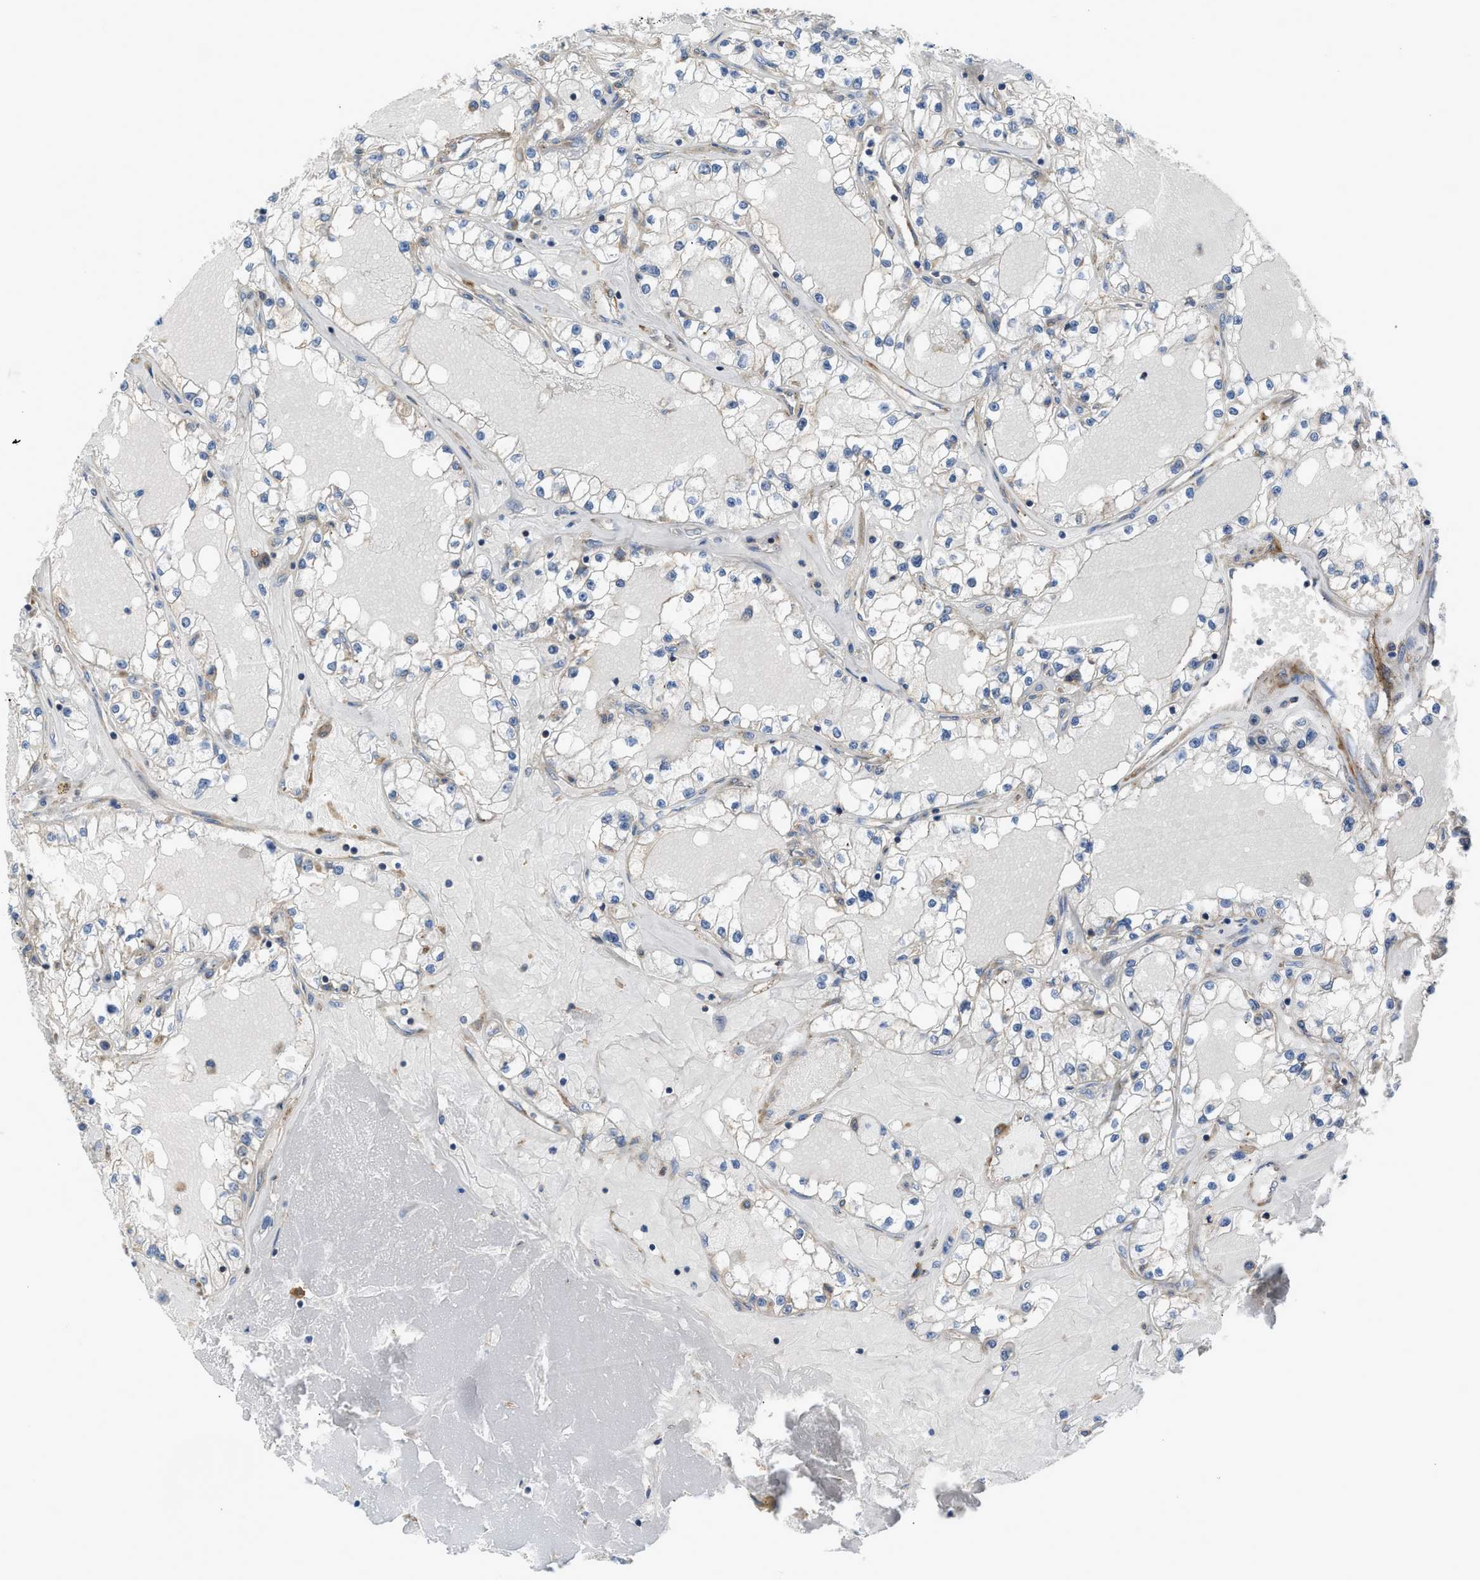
{"staining": {"intensity": "negative", "quantity": "none", "location": "none"}, "tissue": "renal cancer", "cell_type": "Tumor cells", "image_type": "cancer", "snomed": [{"axis": "morphology", "description": "Adenocarcinoma, NOS"}, {"axis": "topography", "description": "Kidney"}], "caption": "IHC image of human renal cancer stained for a protein (brown), which reveals no expression in tumor cells.", "gene": "CHKB", "patient": {"sex": "male", "age": 56}}